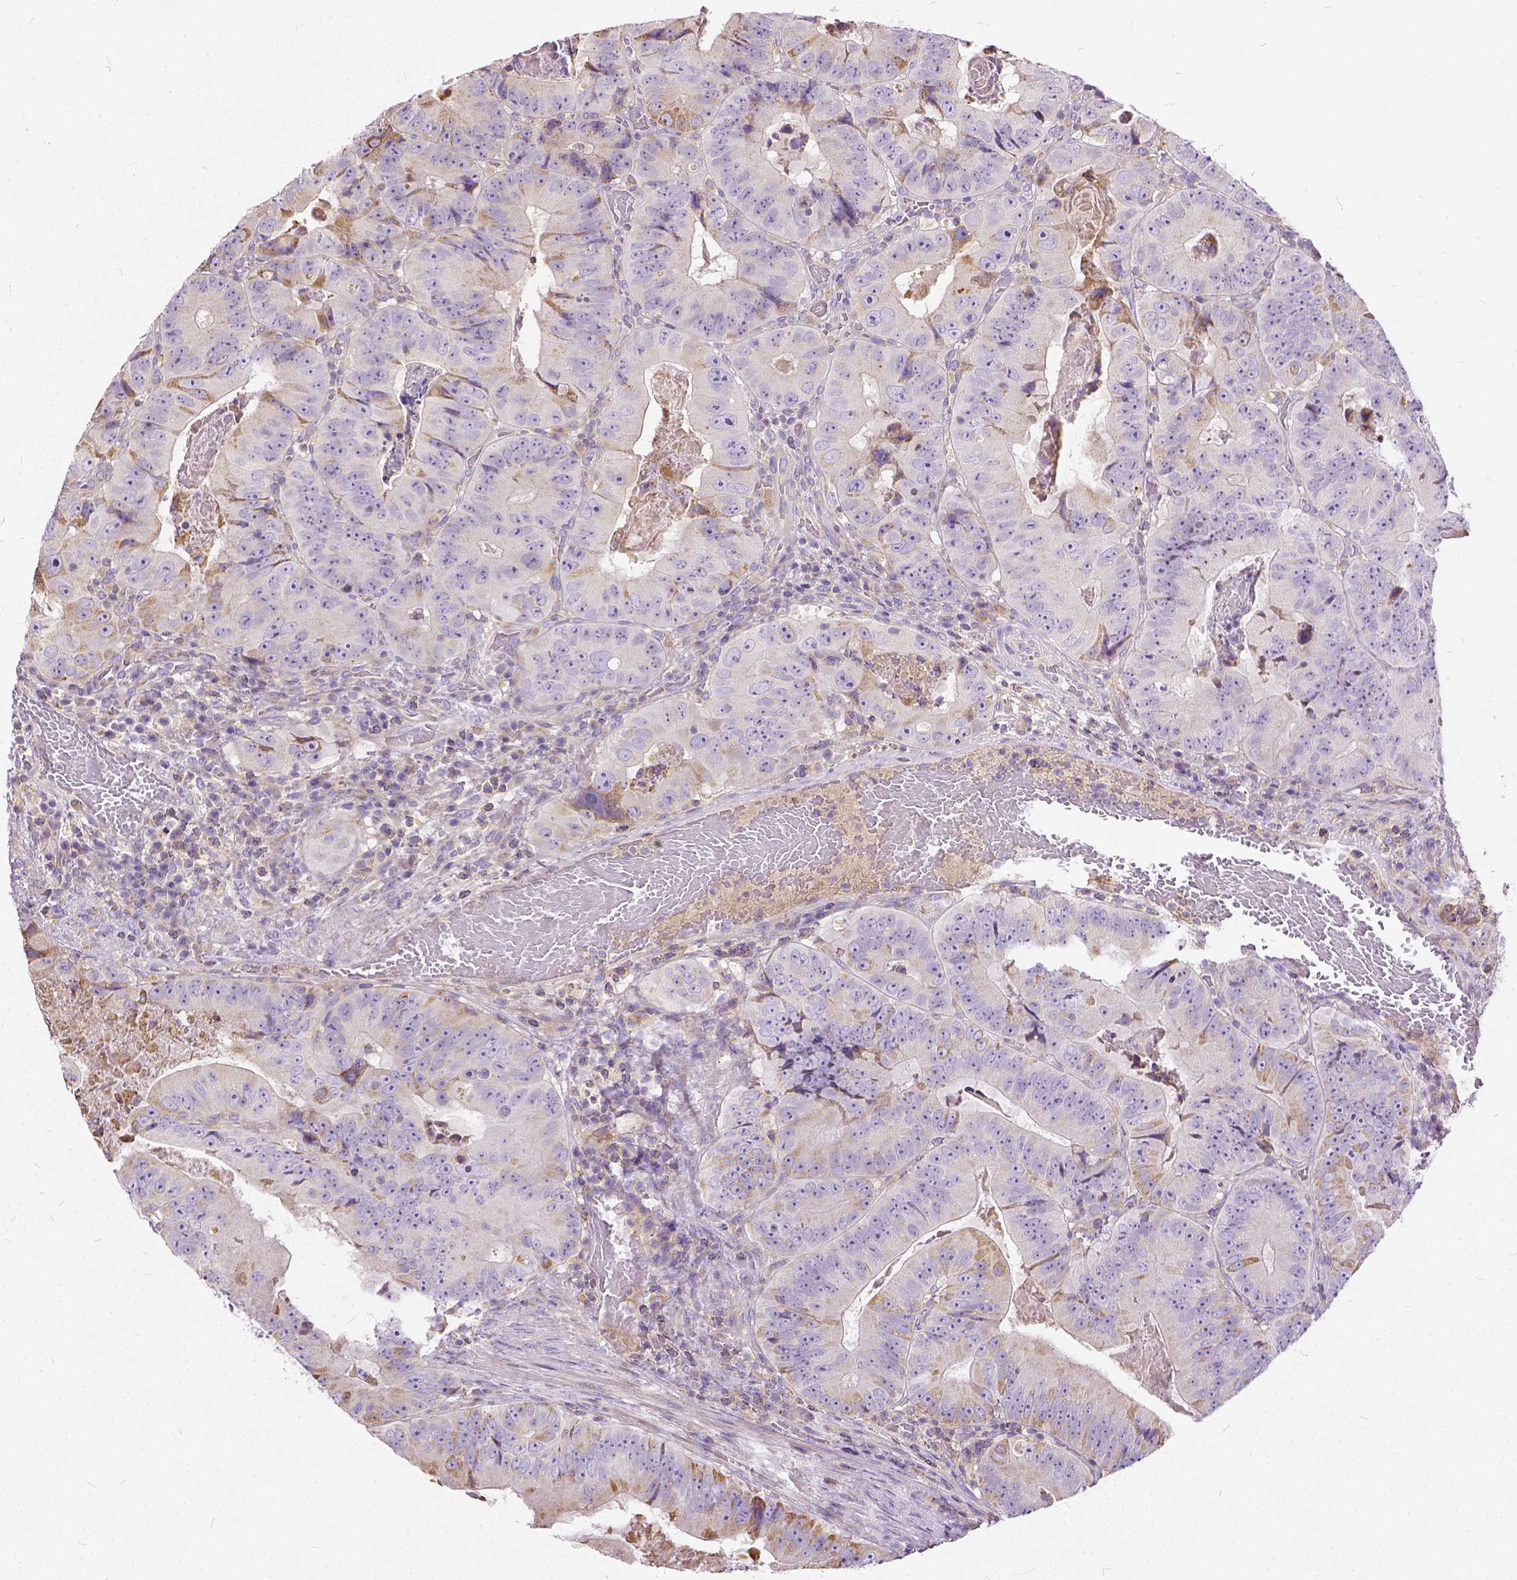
{"staining": {"intensity": "negative", "quantity": "none", "location": "none"}, "tissue": "colorectal cancer", "cell_type": "Tumor cells", "image_type": "cancer", "snomed": [{"axis": "morphology", "description": "Adenocarcinoma, NOS"}, {"axis": "topography", "description": "Colon"}], "caption": "DAB (3,3'-diaminobenzidine) immunohistochemical staining of adenocarcinoma (colorectal) displays no significant expression in tumor cells.", "gene": "CADM4", "patient": {"sex": "female", "age": 86}}